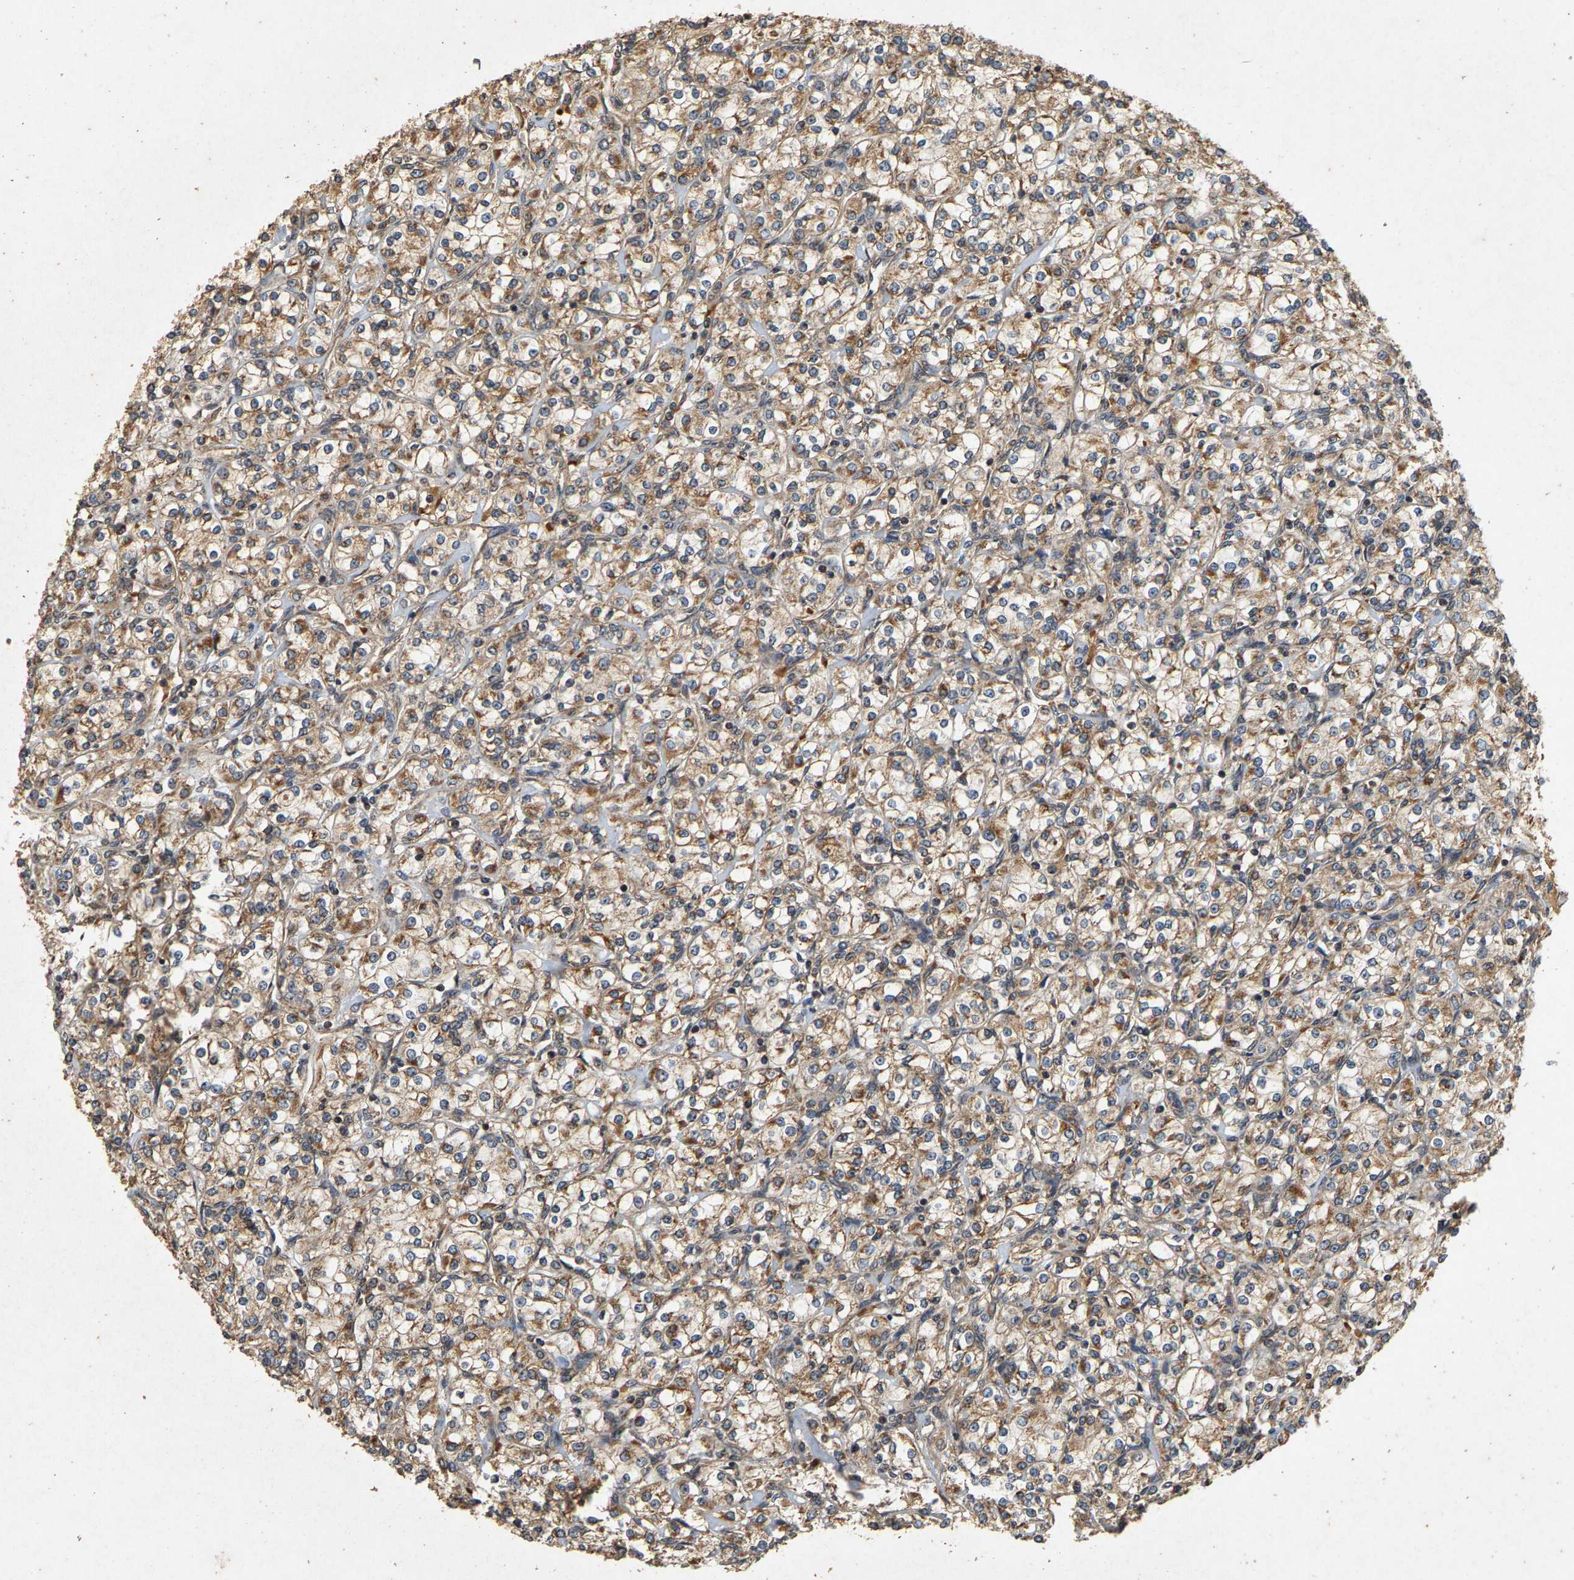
{"staining": {"intensity": "moderate", "quantity": ">75%", "location": "cytoplasmic/membranous"}, "tissue": "renal cancer", "cell_type": "Tumor cells", "image_type": "cancer", "snomed": [{"axis": "morphology", "description": "Adenocarcinoma, NOS"}, {"axis": "topography", "description": "Kidney"}], "caption": "Adenocarcinoma (renal) stained with a brown dye reveals moderate cytoplasmic/membranous positive expression in approximately >75% of tumor cells.", "gene": "CIDEC", "patient": {"sex": "male", "age": 77}}